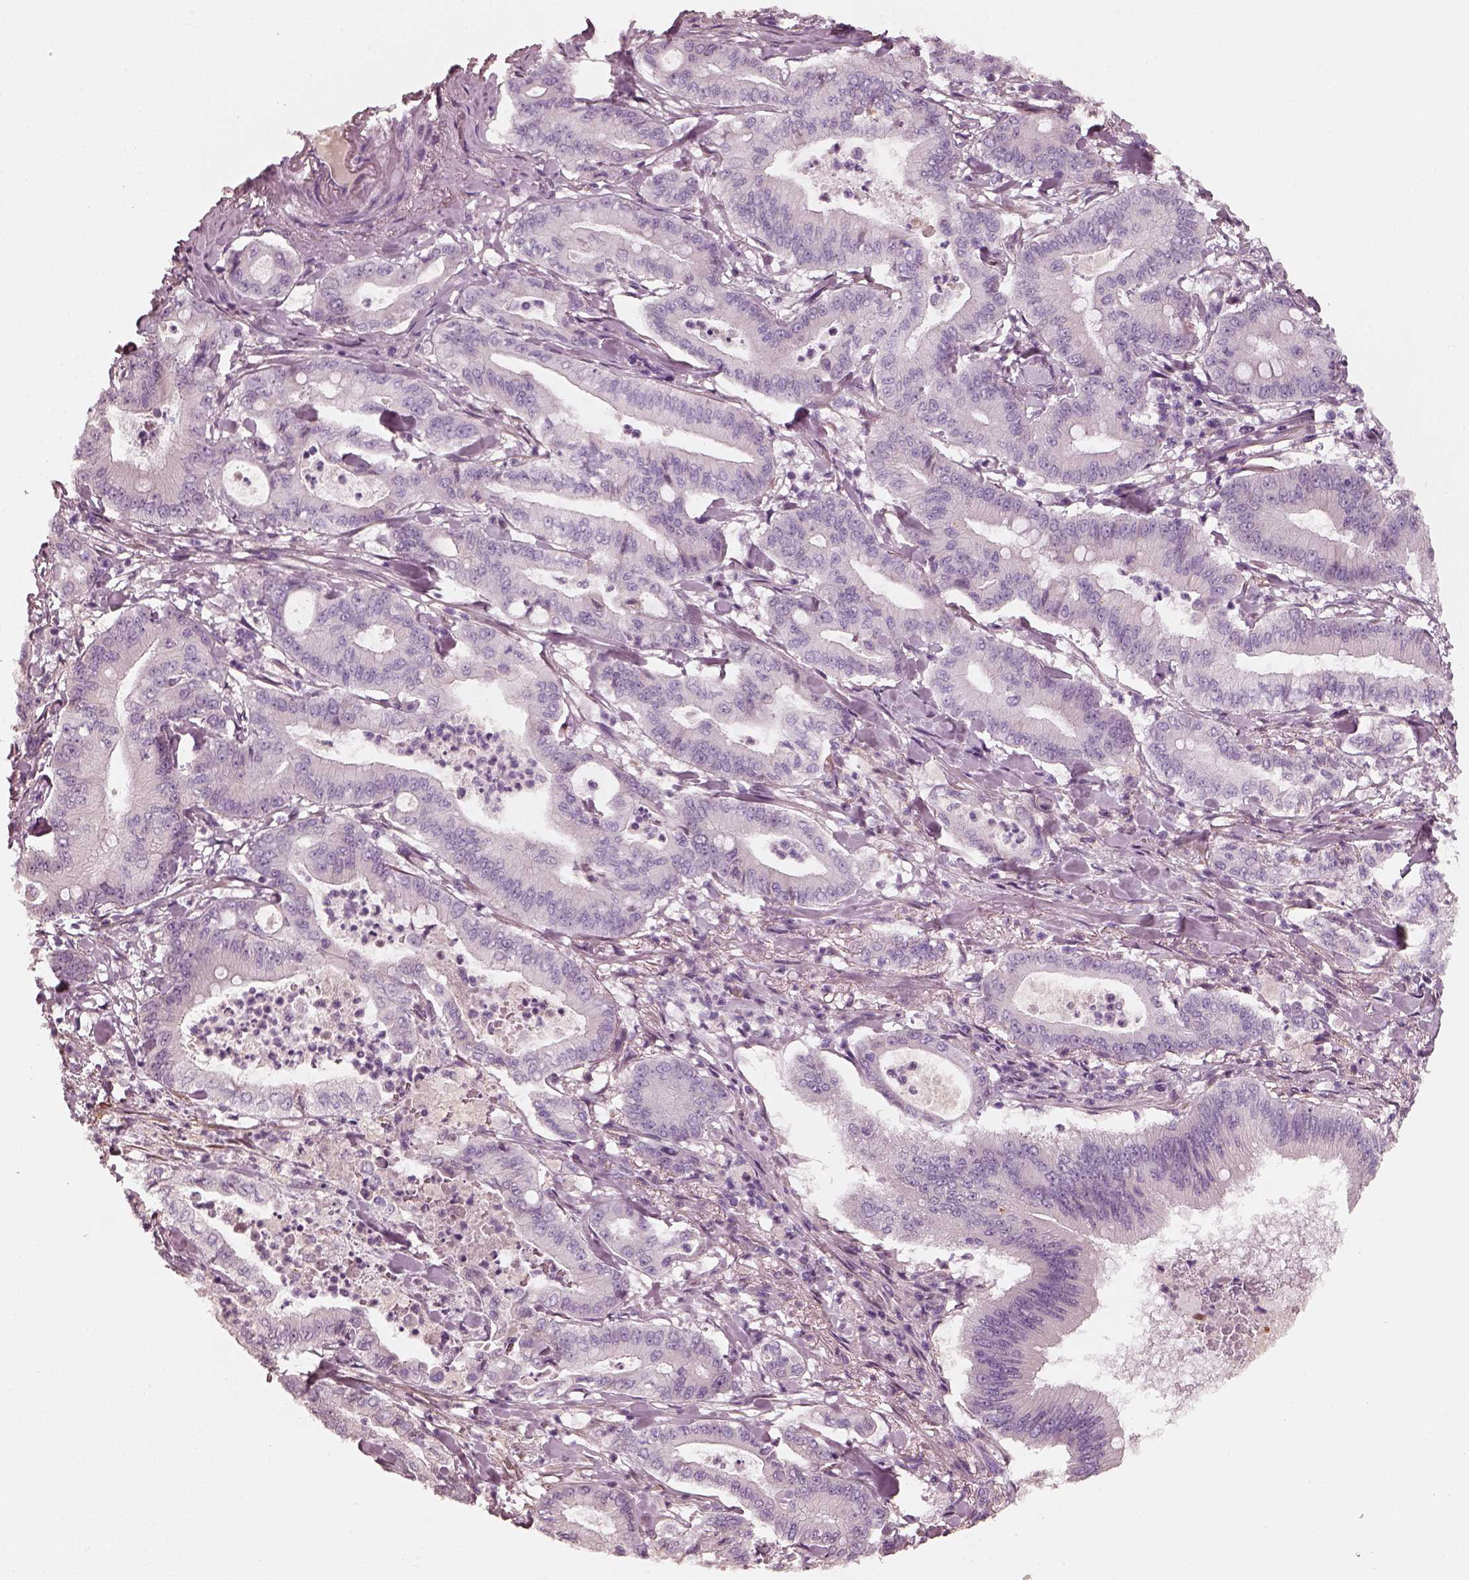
{"staining": {"intensity": "negative", "quantity": "none", "location": "none"}, "tissue": "pancreatic cancer", "cell_type": "Tumor cells", "image_type": "cancer", "snomed": [{"axis": "morphology", "description": "Adenocarcinoma, NOS"}, {"axis": "topography", "description": "Pancreas"}], "caption": "A micrograph of adenocarcinoma (pancreatic) stained for a protein exhibits no brown staining in tumor cells.", "gene": "RS1", "patient": {"sex": "male", "age": 71}}